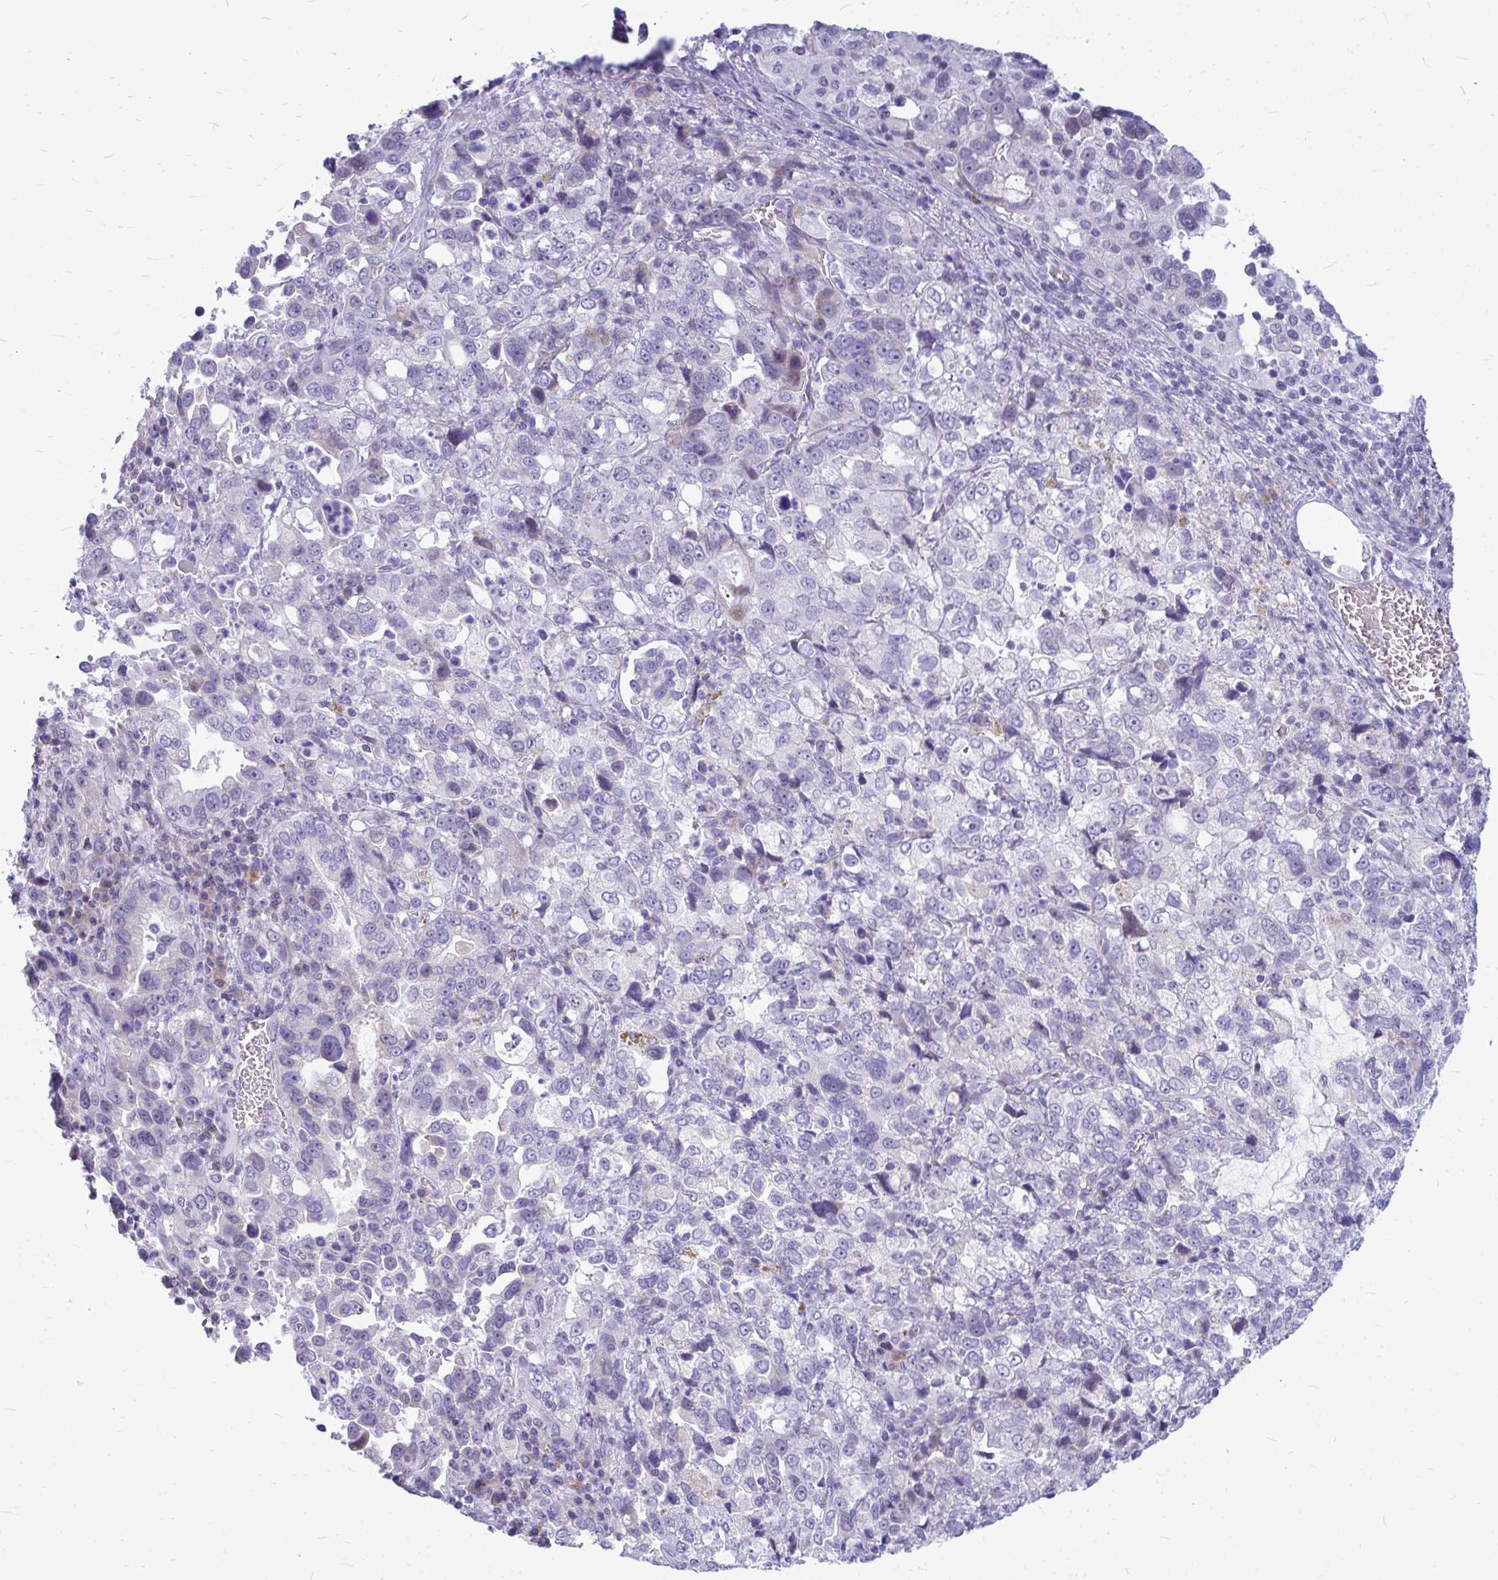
{"staining": {"intensity": "negative", "quantity": "none", "location": "none"}, "tissue": "stomach cancer", "cell_type": "Tumor cells", "image_type": "cancer", "snomed": [{"axis": "morphology", "description": "Adenocarcinoma, NOS"}, {"axis": "topography", "description": "Stomach, upper"}], "caption": "A photomicrograph of human adenocarcinoma (stomach) is negative for staining in tumor cells.", "gene": "ZSCAN25", "patient": {"sex": "female", "age": 81}}